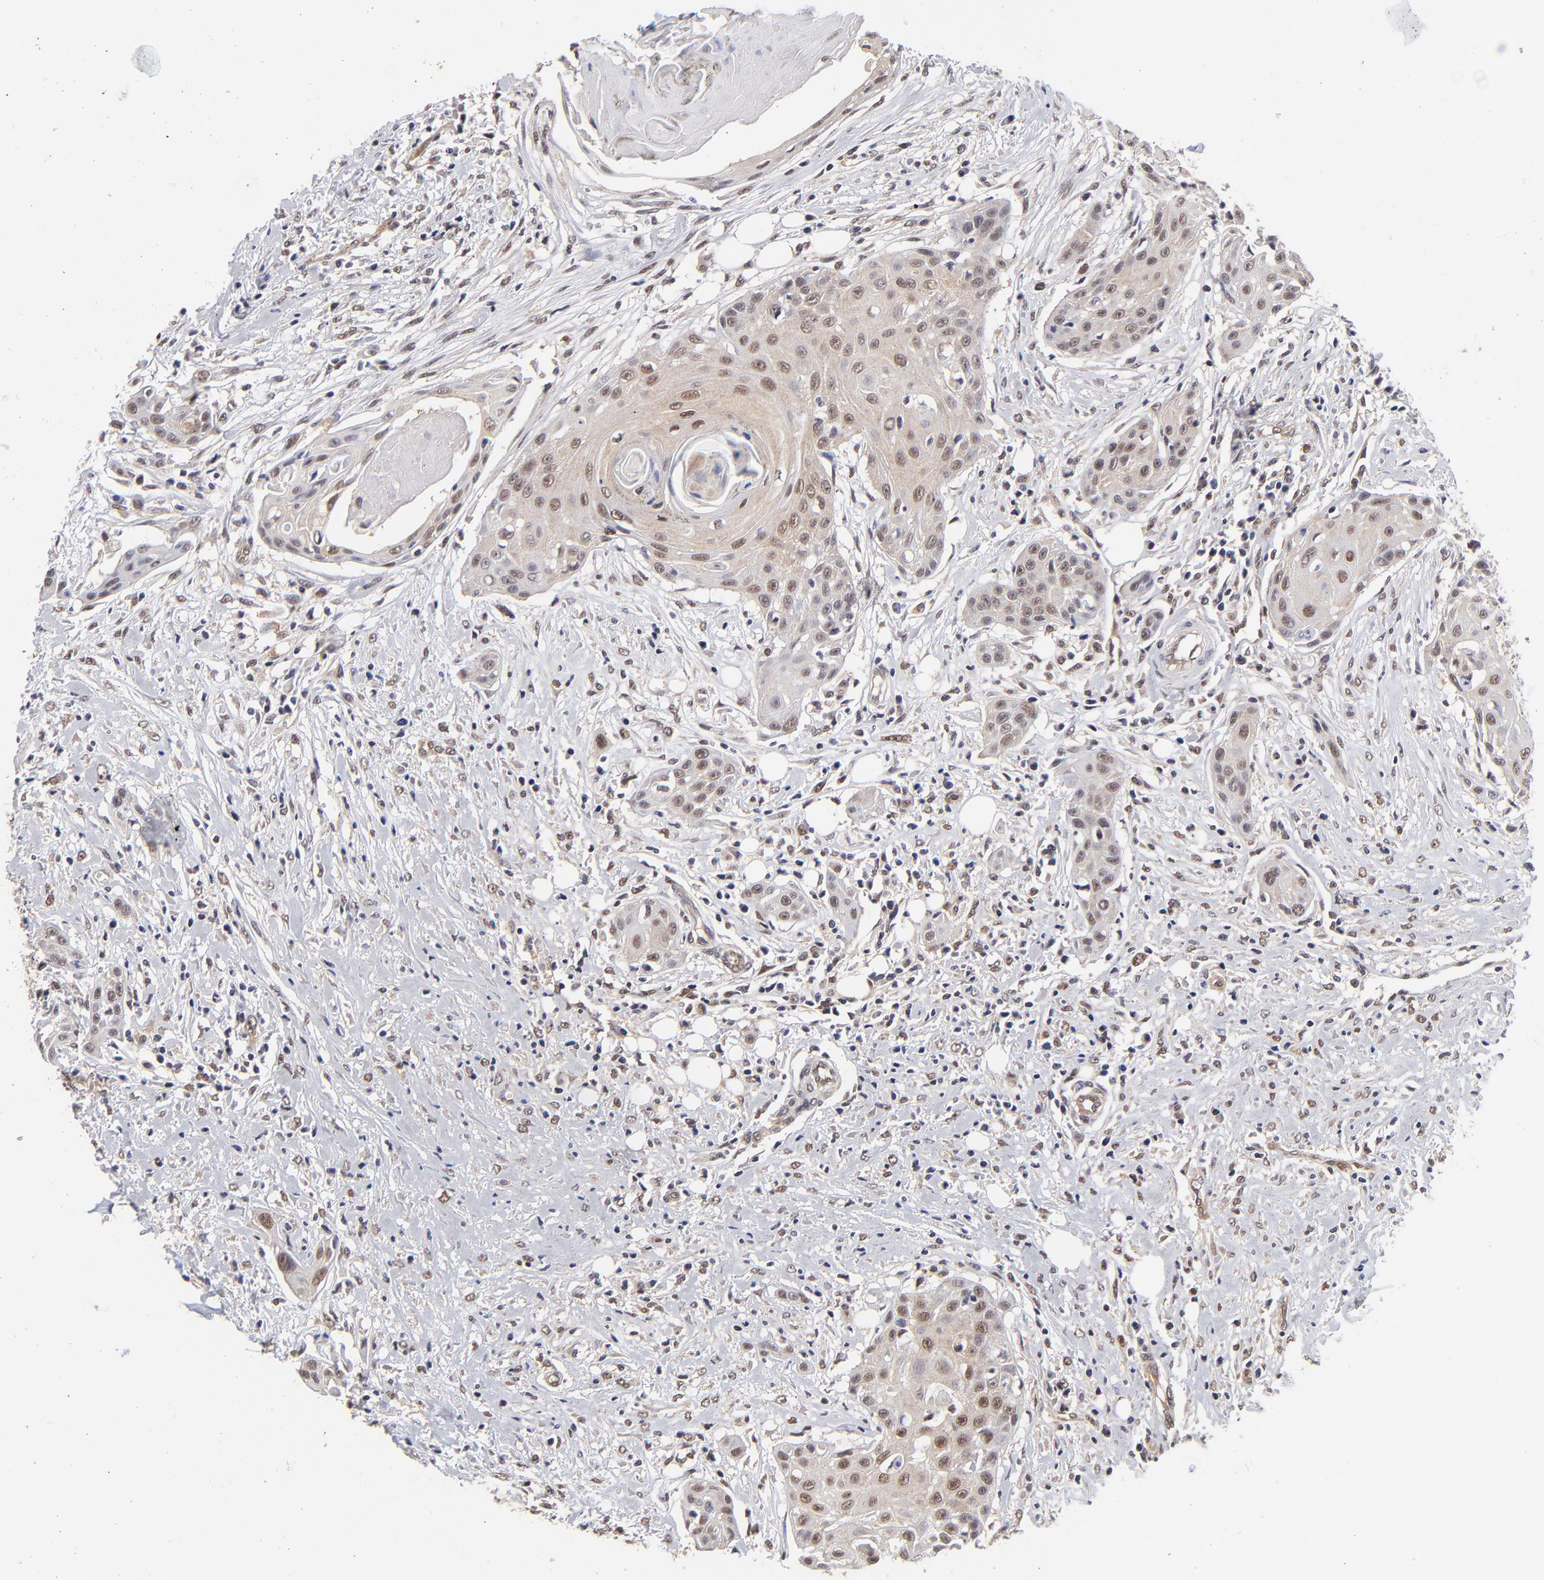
{"staining": {"intensity": "weak", "quantity": "25%-75%", "location": "nuclear"}, "tissue": "head and neck cancer", "cell_type": "Tumor cells", "image_type": "cancer", "snomed": [{"axis": "morphology", "description": "Squamous cell carcinoma, NOS"}, {"axis": "morphology", "description": "Squamous cell carcinoma, metastatic, NOS"}, {"axis": "topography", "description": "Lymph node"}, {"axis": "topography", "description": "Salivary gland"}, {"axis": "topography", "description": "Head-Neck"}], "caption": "Immunohistochemical staining of head and neck cancer (metastatic squamous cell carcinoma) exhibits weak nuclear protein expression in approximately 25%-75% of tumor cells. (Brightfield microscopy of DAB IHC at high magnification).", "gene": "PSMC4", "patient": {"sex": "female", "age": 74}}